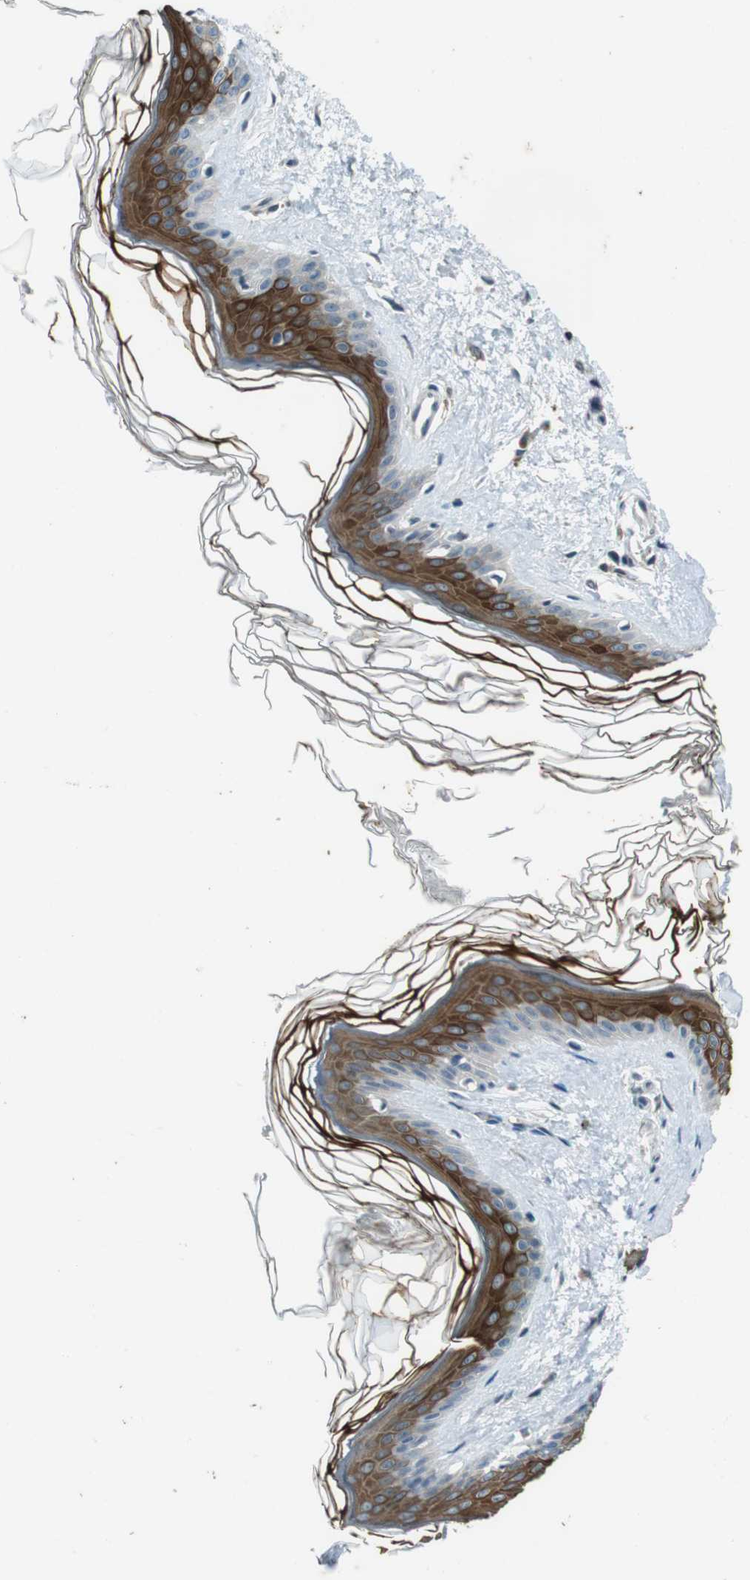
{"staining": {"intensity": "weak", "quantity": ">75%", "location": "cytoplasmic/membranous"}, "tissue": "skin", "cell_type": "Fibroblasts", "image_type": "normal", "snomed": [{"axis": "morphology", "description": "Normal tissue, NOS"}, {"axis": "topography", "description": "Skin"}], "caption": "IHC of normal human skin demonstrates low levels of weak cytoplasmic/membranous staining in about >75% of fibroblasts. The staining was performed using DAB (3,3'-diaminobenzidine) to visualize the protein expression in brown, while the nuclei were stained in blue with hematoxylin (Magnification: 20x).", "gene": "ZYX", "patient": {"sex": "female", "age": 41}}